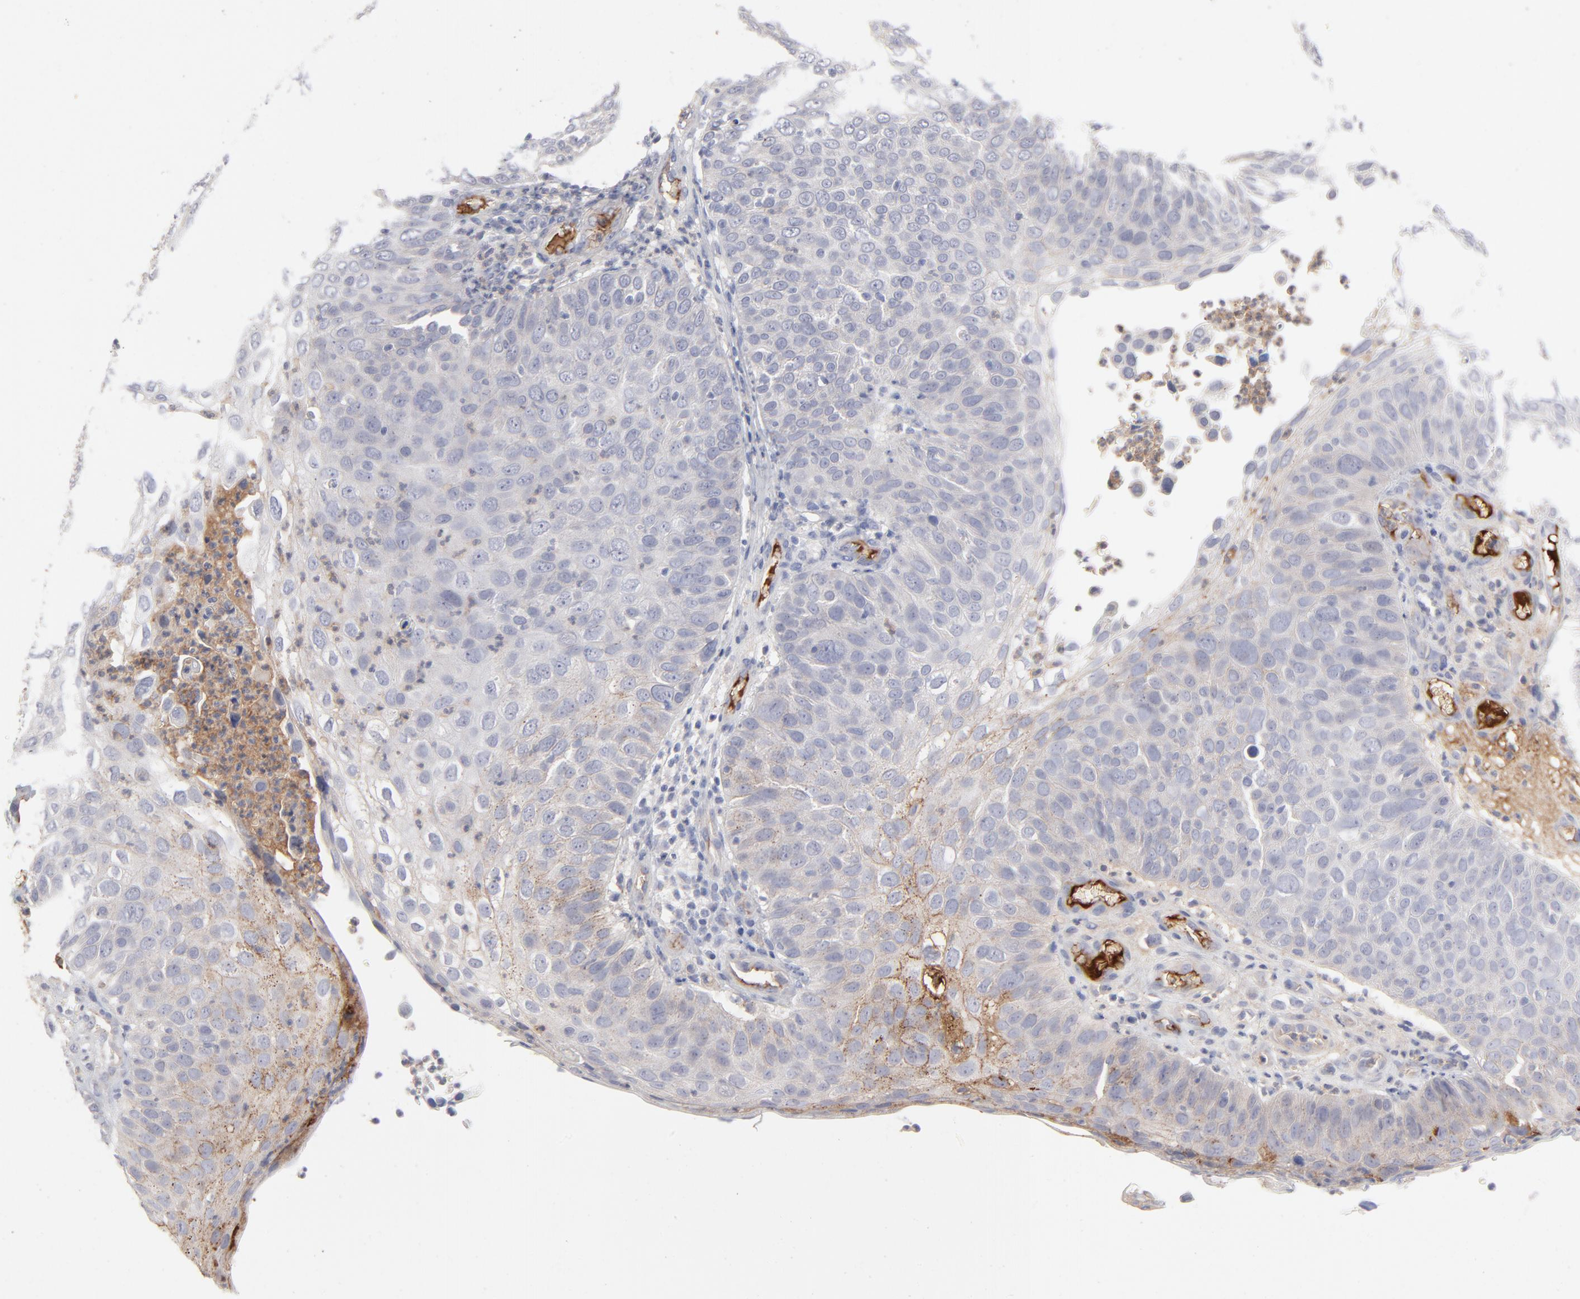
{"staining": {"intensity": "moderate", "quantity": "<25%", "location": "cytoplasmic/membranous"}, "tissue": "skin cancer", "cell_type": "Tumor cells", "image_type": "cancer", "snomed": [{"axis": "morphology", "description": "Squamous cell carcinoma, NOS"}, {"axis": "topography", "description": "Skin"}], "caption": "DAB immunohistochemical staining of human skin squamous cell carcinoma demonstrates moderate cytoplasmic/membranous protein expression in about <25% of tumor cells.", "gene": "CCR3", "patient": {"sex": "male", "age": 87}}